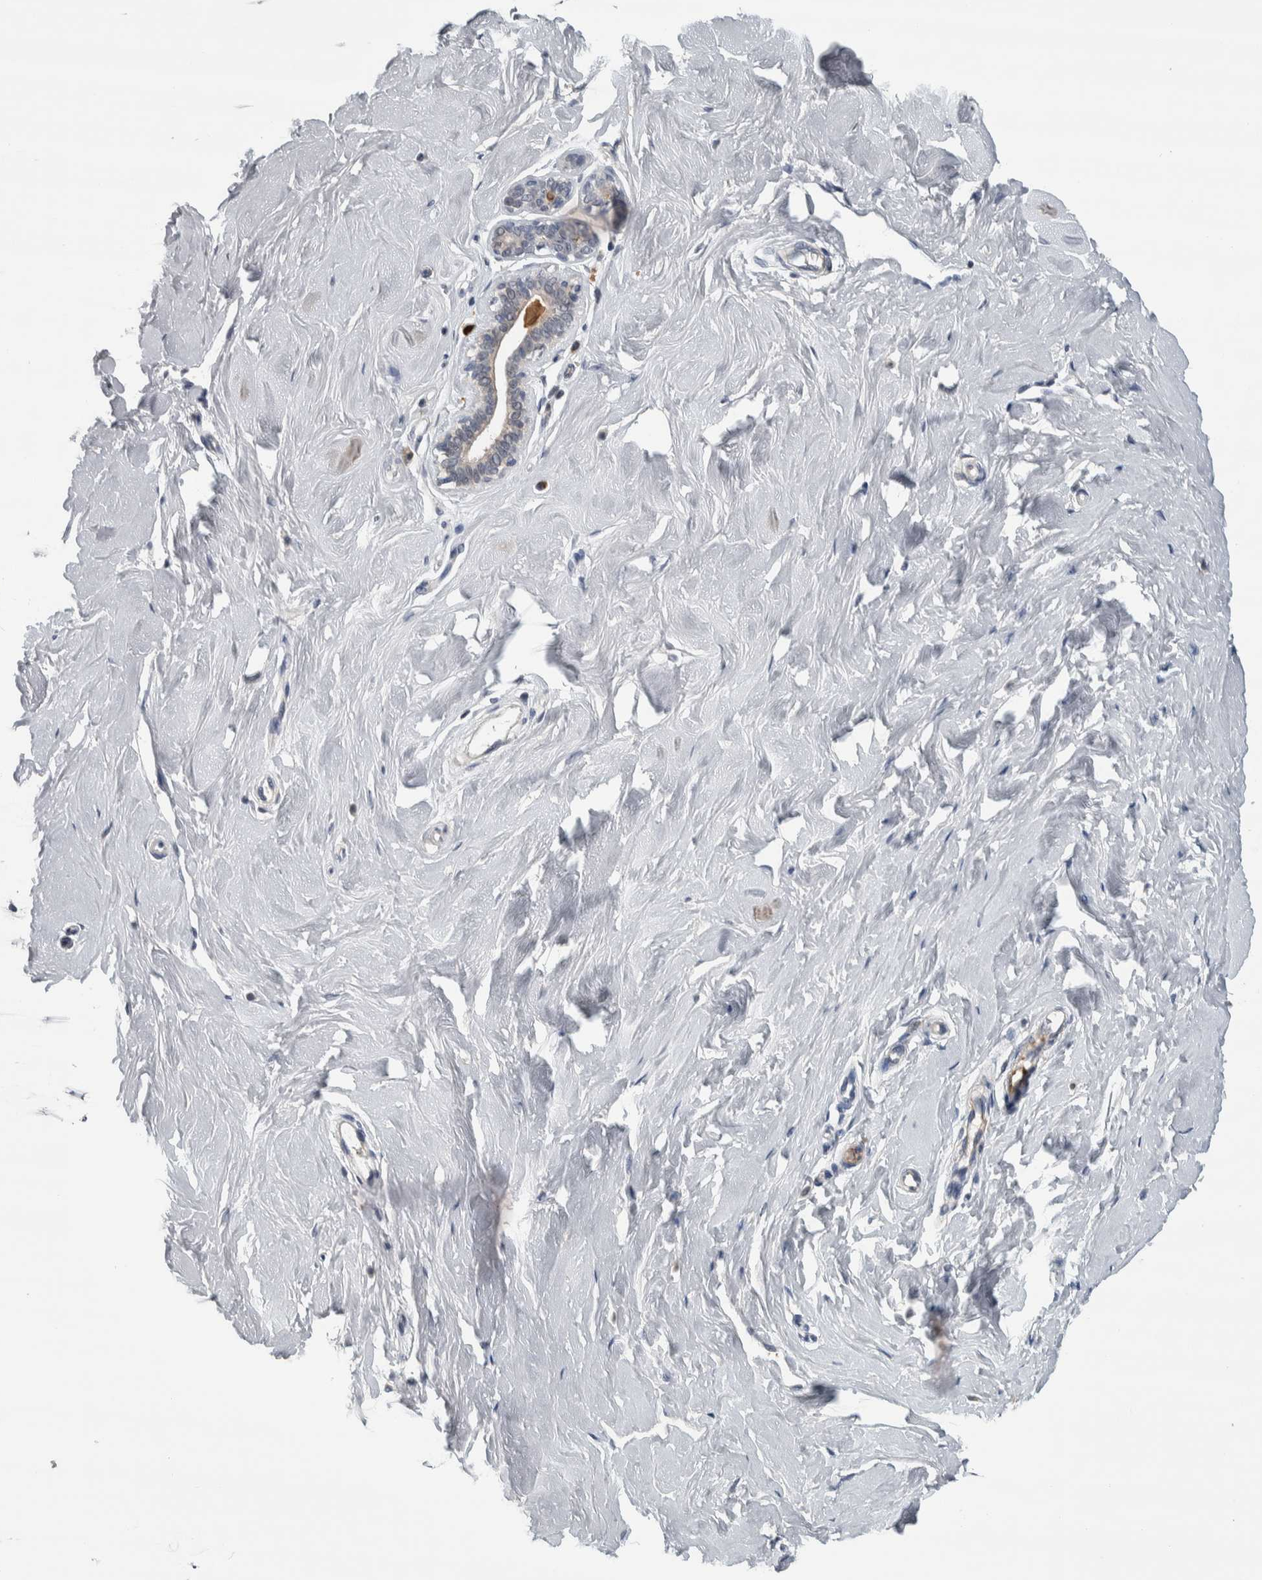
{"staining": {"intensity": "negative", "quantity": "none", "location": "none"}, "tissue": "breast", "cell_type": "Adipocytes", "image_type": "normal", "snomed": [{"axis": "morphology", "description": "Normal tissue, NOS"}, {"axis": "topography", "description": "Breast"}], "caption": "This is a histopathology image of immunohistochemistry (IHC) staining of benign breast, which shows no expression in adipocytes.", "gene": "CAVIN4", "patient": {"sex": "female", "age": 23}}